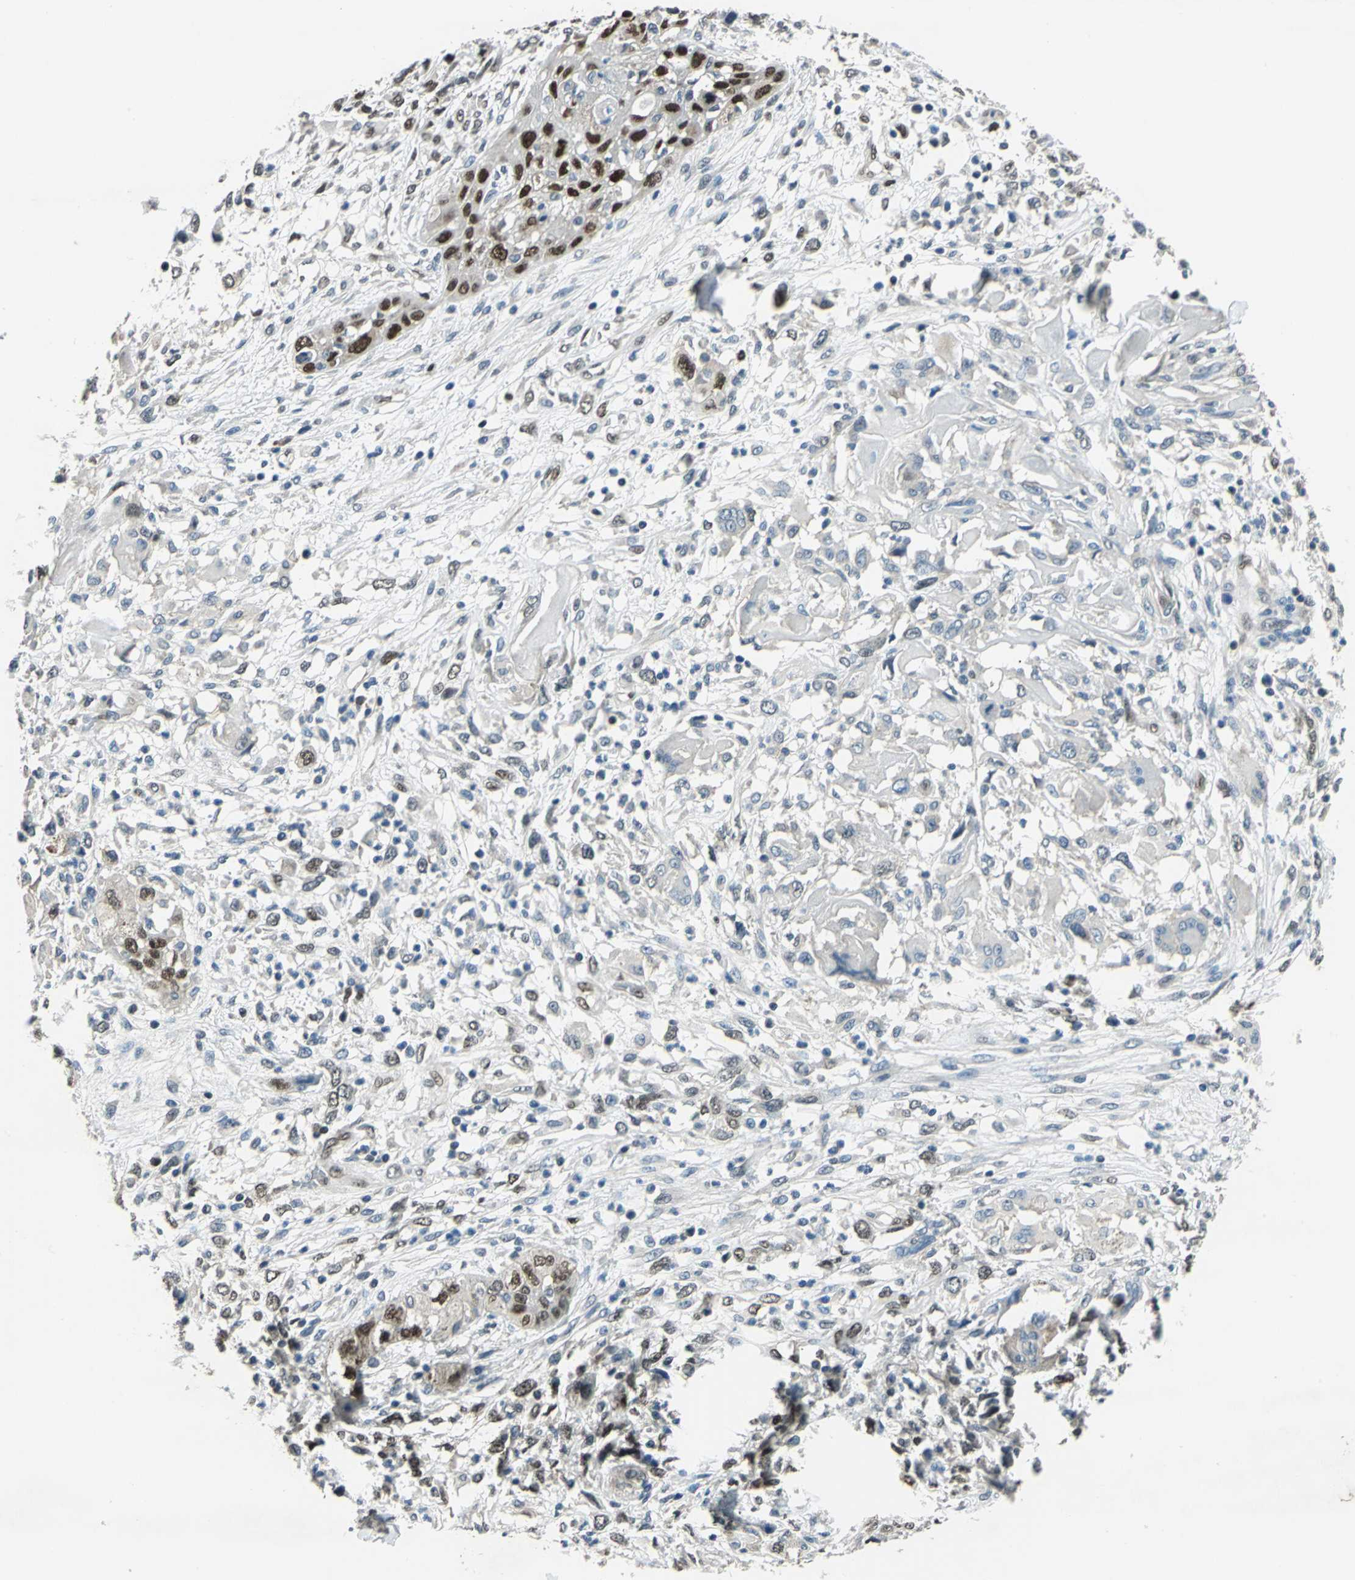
{"staining": {"intensity": "strong", "quantity": "<25%", "location": "nuclear"}, "tissue": "head and neck cancer", "cell_type": "Tumor cells", "image_type": "cancer", "snomed": [{"axis": "morphology", "description": "Neoplasm, malignant, NOS"}, {"axis": "topography", "description": "Salivary gland"}, {"axis": "topography", "description": "Head-Neck"}], "caption": "Immunohistochemical staining of human head and neck cancer displays medium levels of strong nuclear staining in about <25% of tumor cells.", "gene": "NFIA", "patient": {"sex": "male", "age": 43}}